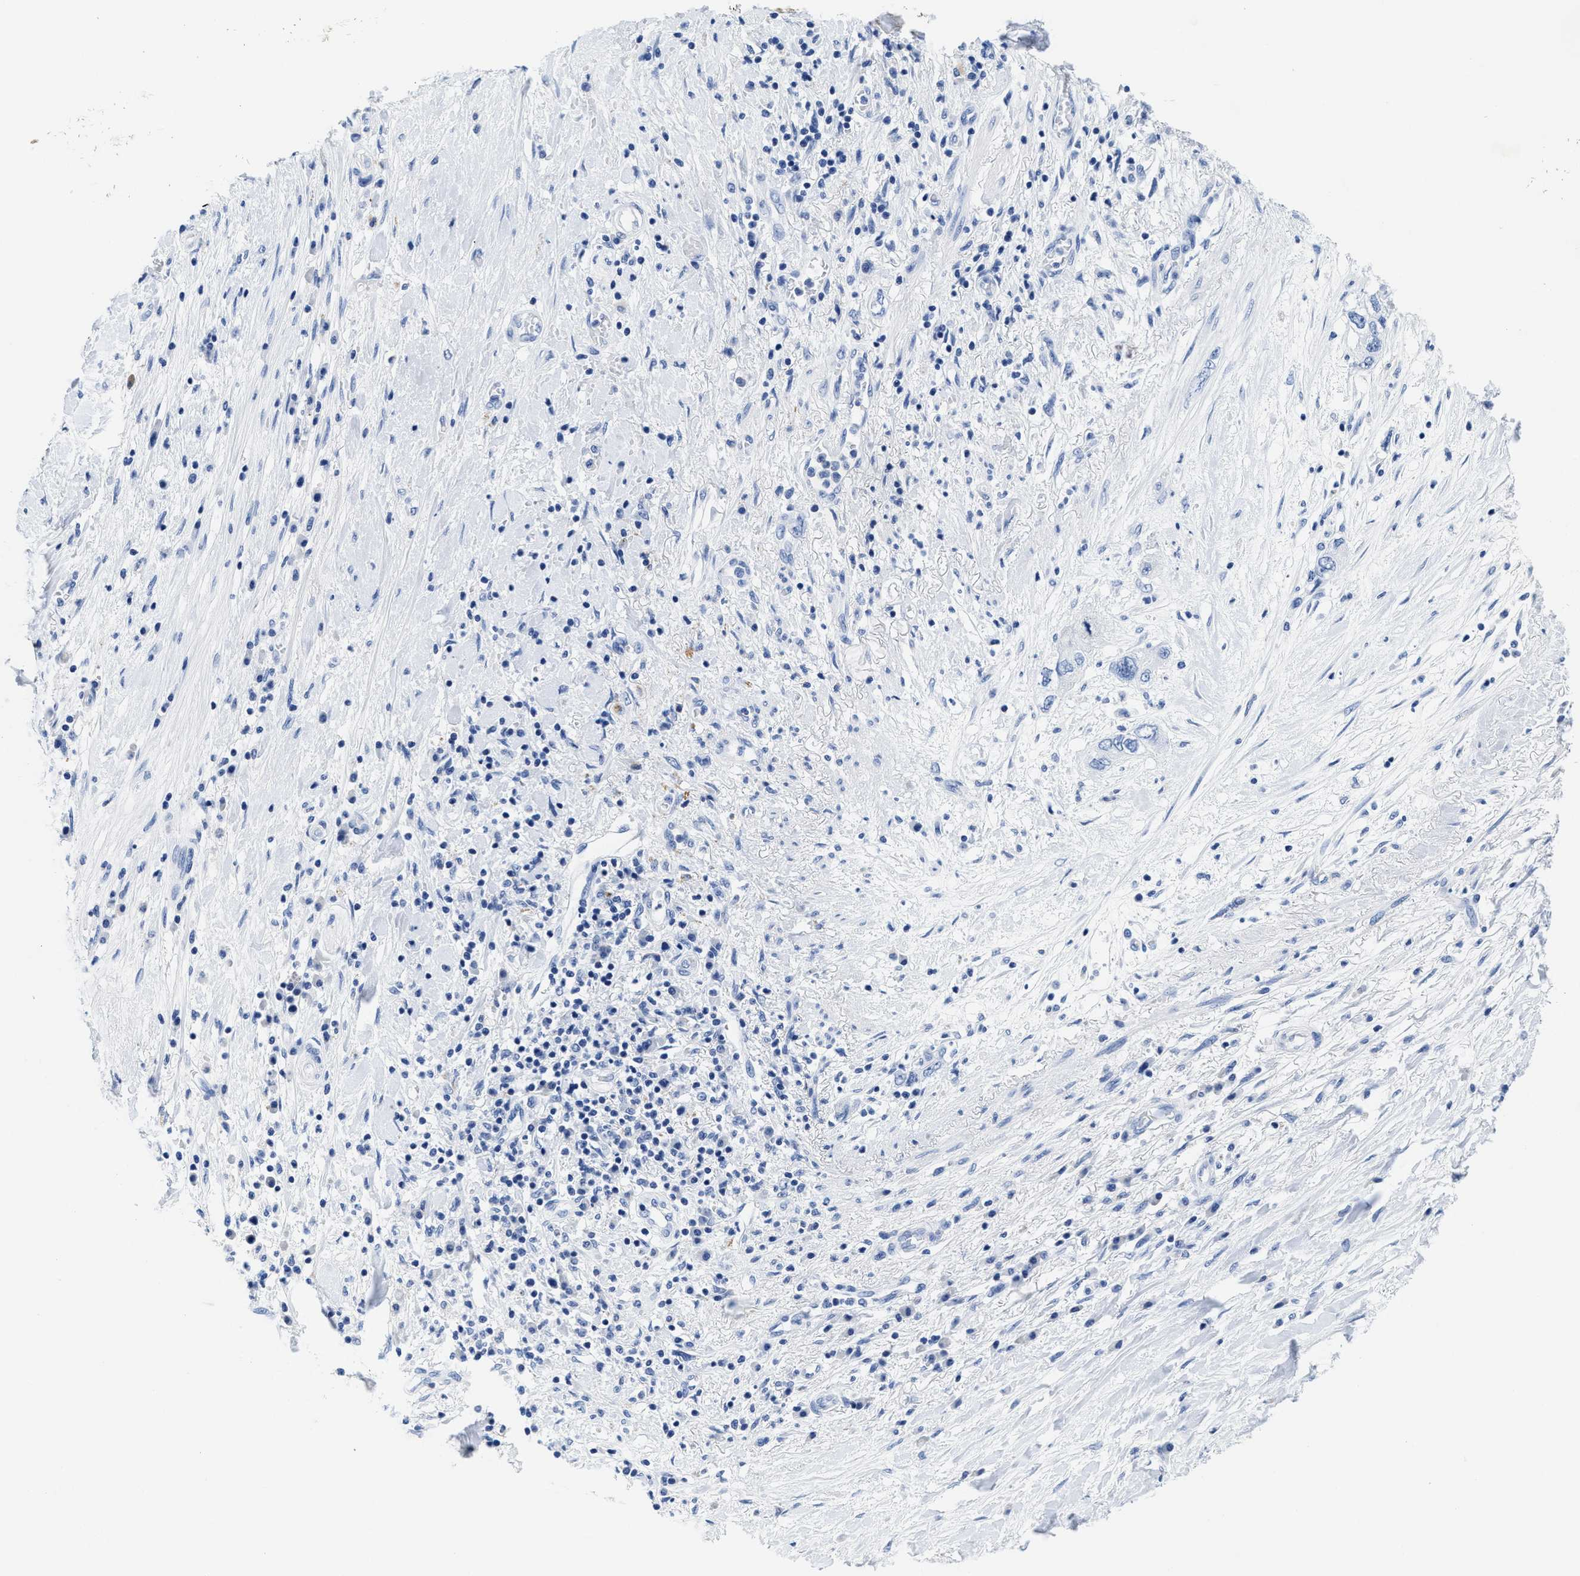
{"staining": {"intensity": "negative", "quantity": "none", "location": "none"}, "tissue": "pancreatic cancer", "cell_type": "Tumor cells", "image_type": "cancer", "snomed": [{"axis": "morphology", "description": "Adenocarcinoma, NOS"}, {"axis": "topography", "description": "Pancreas"}], "caption": "Tumor cells are negative for brown protein staining in pancreatic adenocarcinoma.", "gene": "TTC3", "patient": {"sex": "female", "age": 73}}